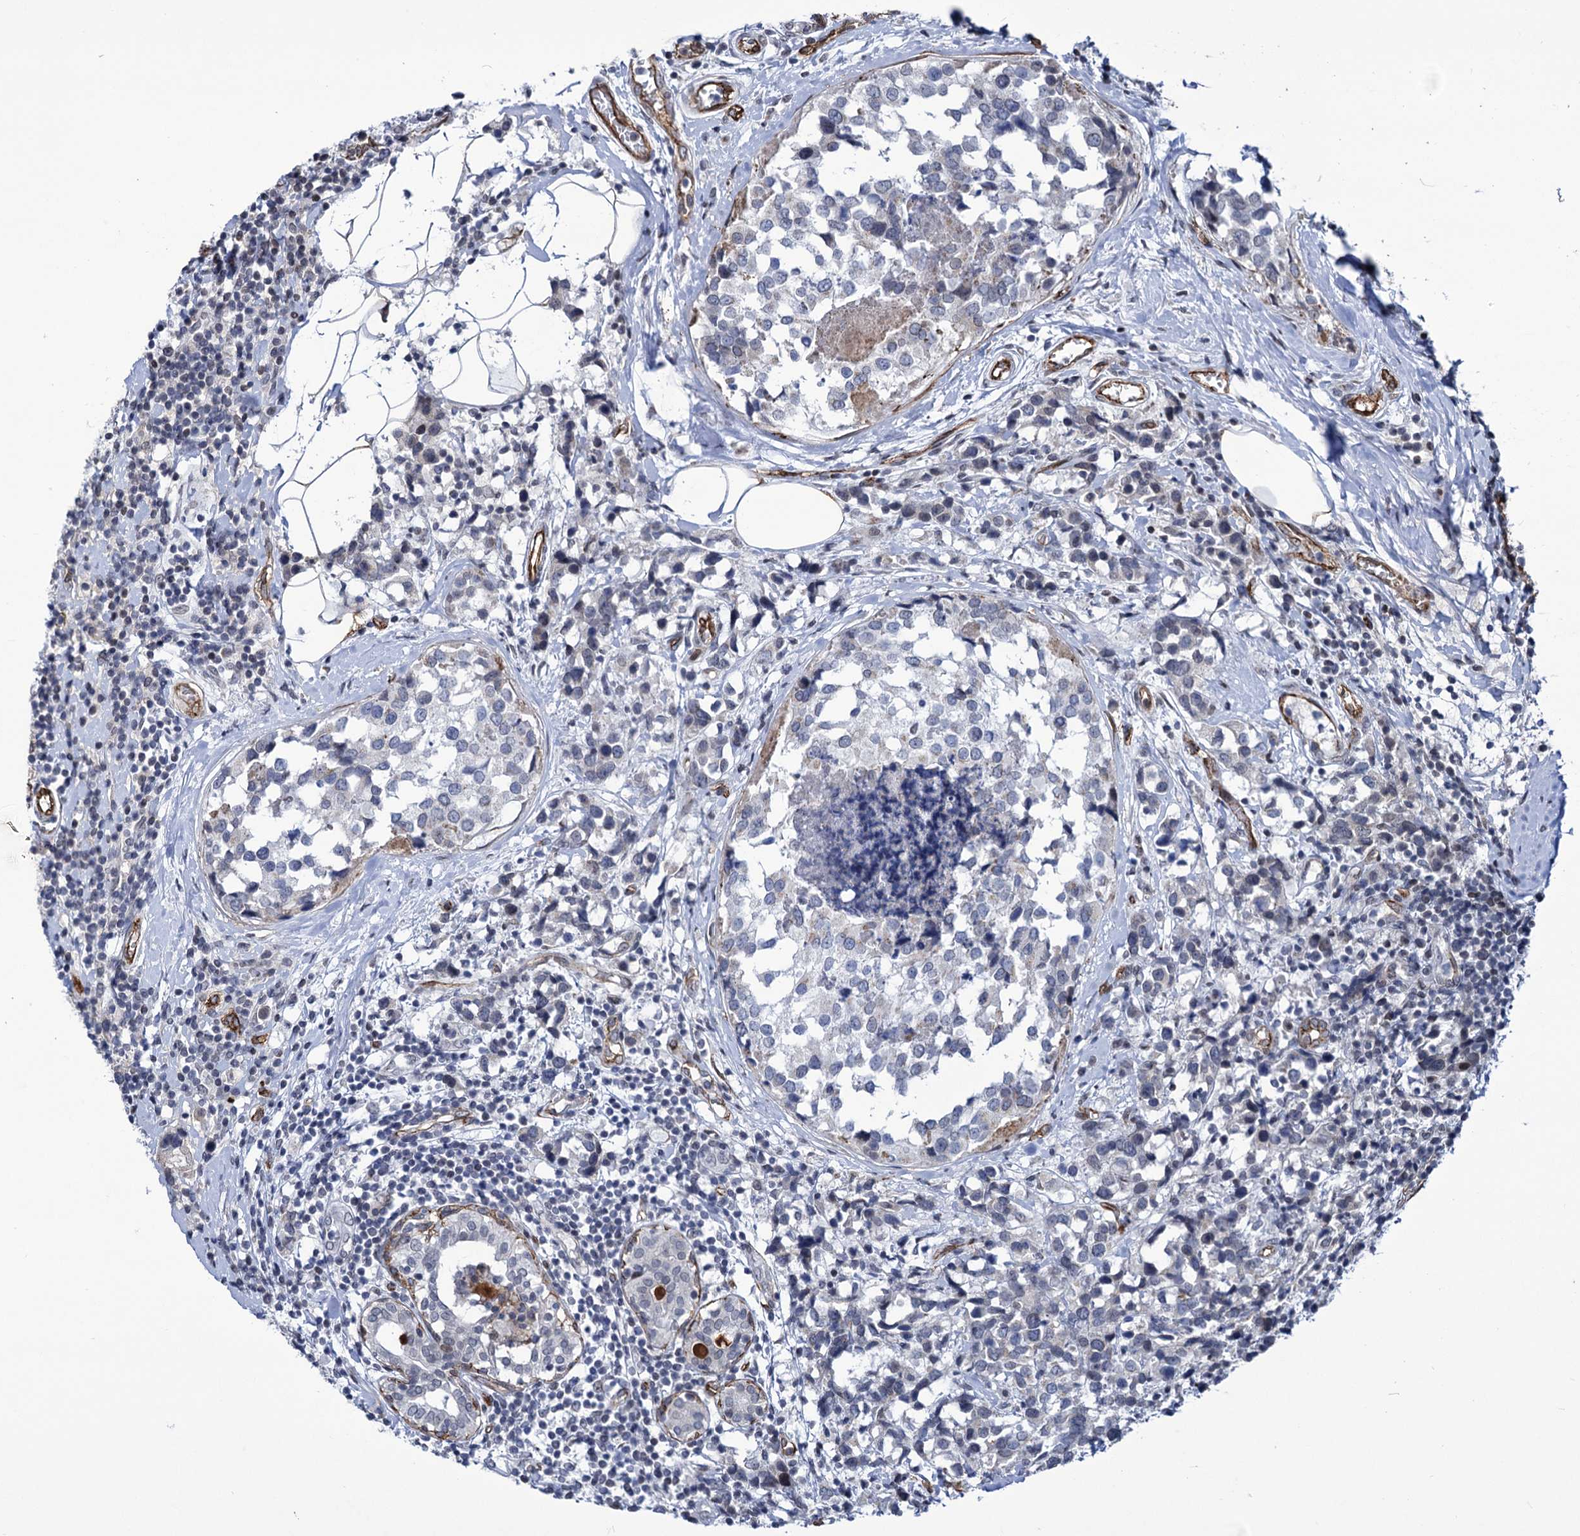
{"staining": {"intensity": "negative", "quantity": "none", "location": "none"}, "tissue": "breast cancer", "cell_type": "Tumor cells", "image_type": "cancer", "snomed": [{"axis": "morphology", "description": "Lobular carcinoma"}, {"axis": "topography", "description": "Breast"}], "caption": "Protein analysis of breast lobular carcinoma exhibits no significant staining in tumor cells. (DAB IHC visualized using brightfield microscopy, high magnification).", "gene": "ZC3H12C", "patient": {"sex": "female", "age": 59}}